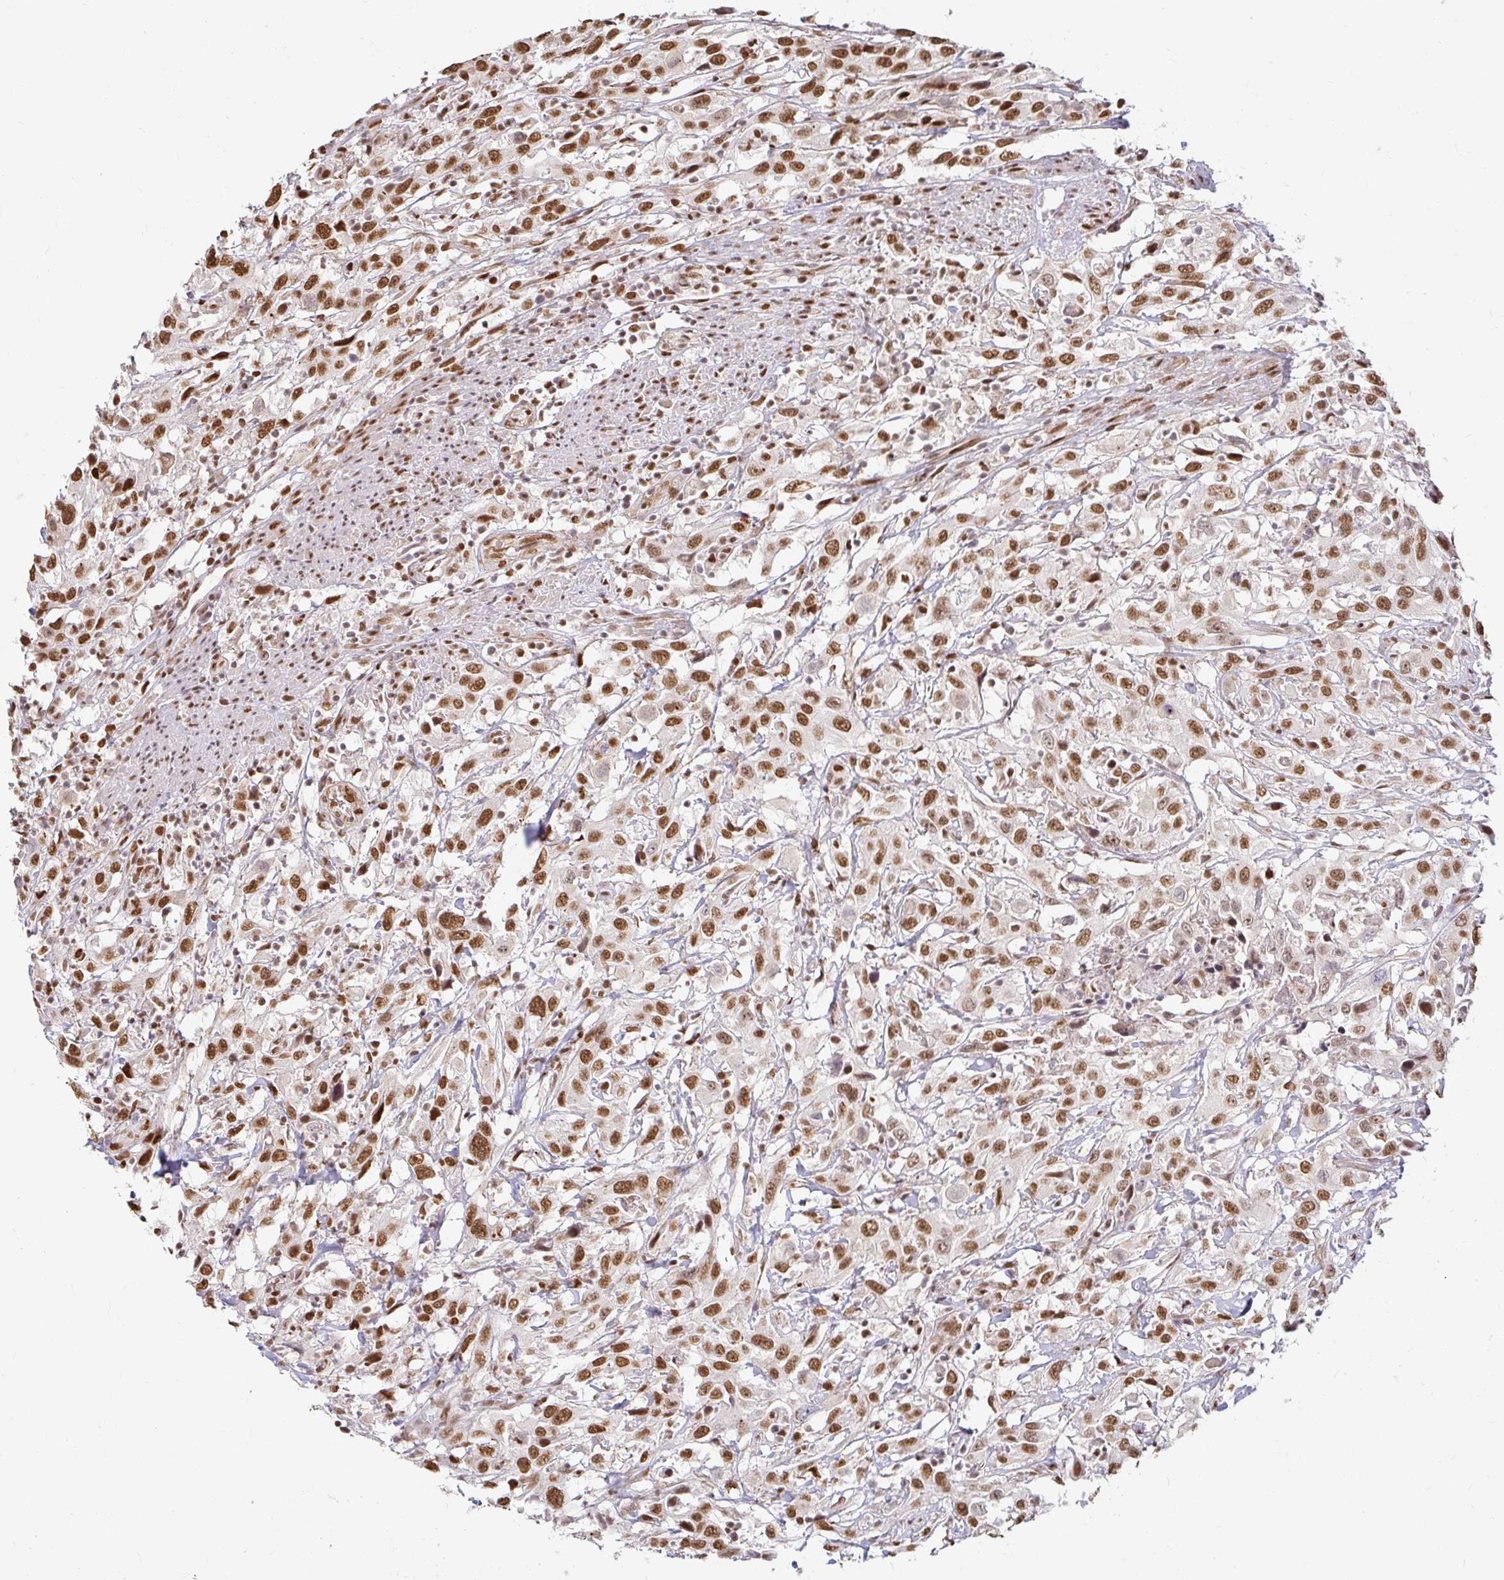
{"staining": {"intensity": "strong", "quantity": ">75%", "location": "nuclear"}, "tissue": "urothelial cancer", "cell_type": "Tumor cells", "image_type": "cancer", "snomed": [{"axis": "morphology", "description": "Urothelial carcinoma, High grade"}, {"axis": "topography", "description": "Urinary bladder"}], "caption": "Strong nuclear protein expression is seen in about >75% of tumor cells in urothelial cancer. (Stains: DAB in brown, nuclei in blue, Microscopy: brightfield microscopy at high magnification).", "gene": "HNRNPU", "patient": {"sex": "male", "age": 61}}